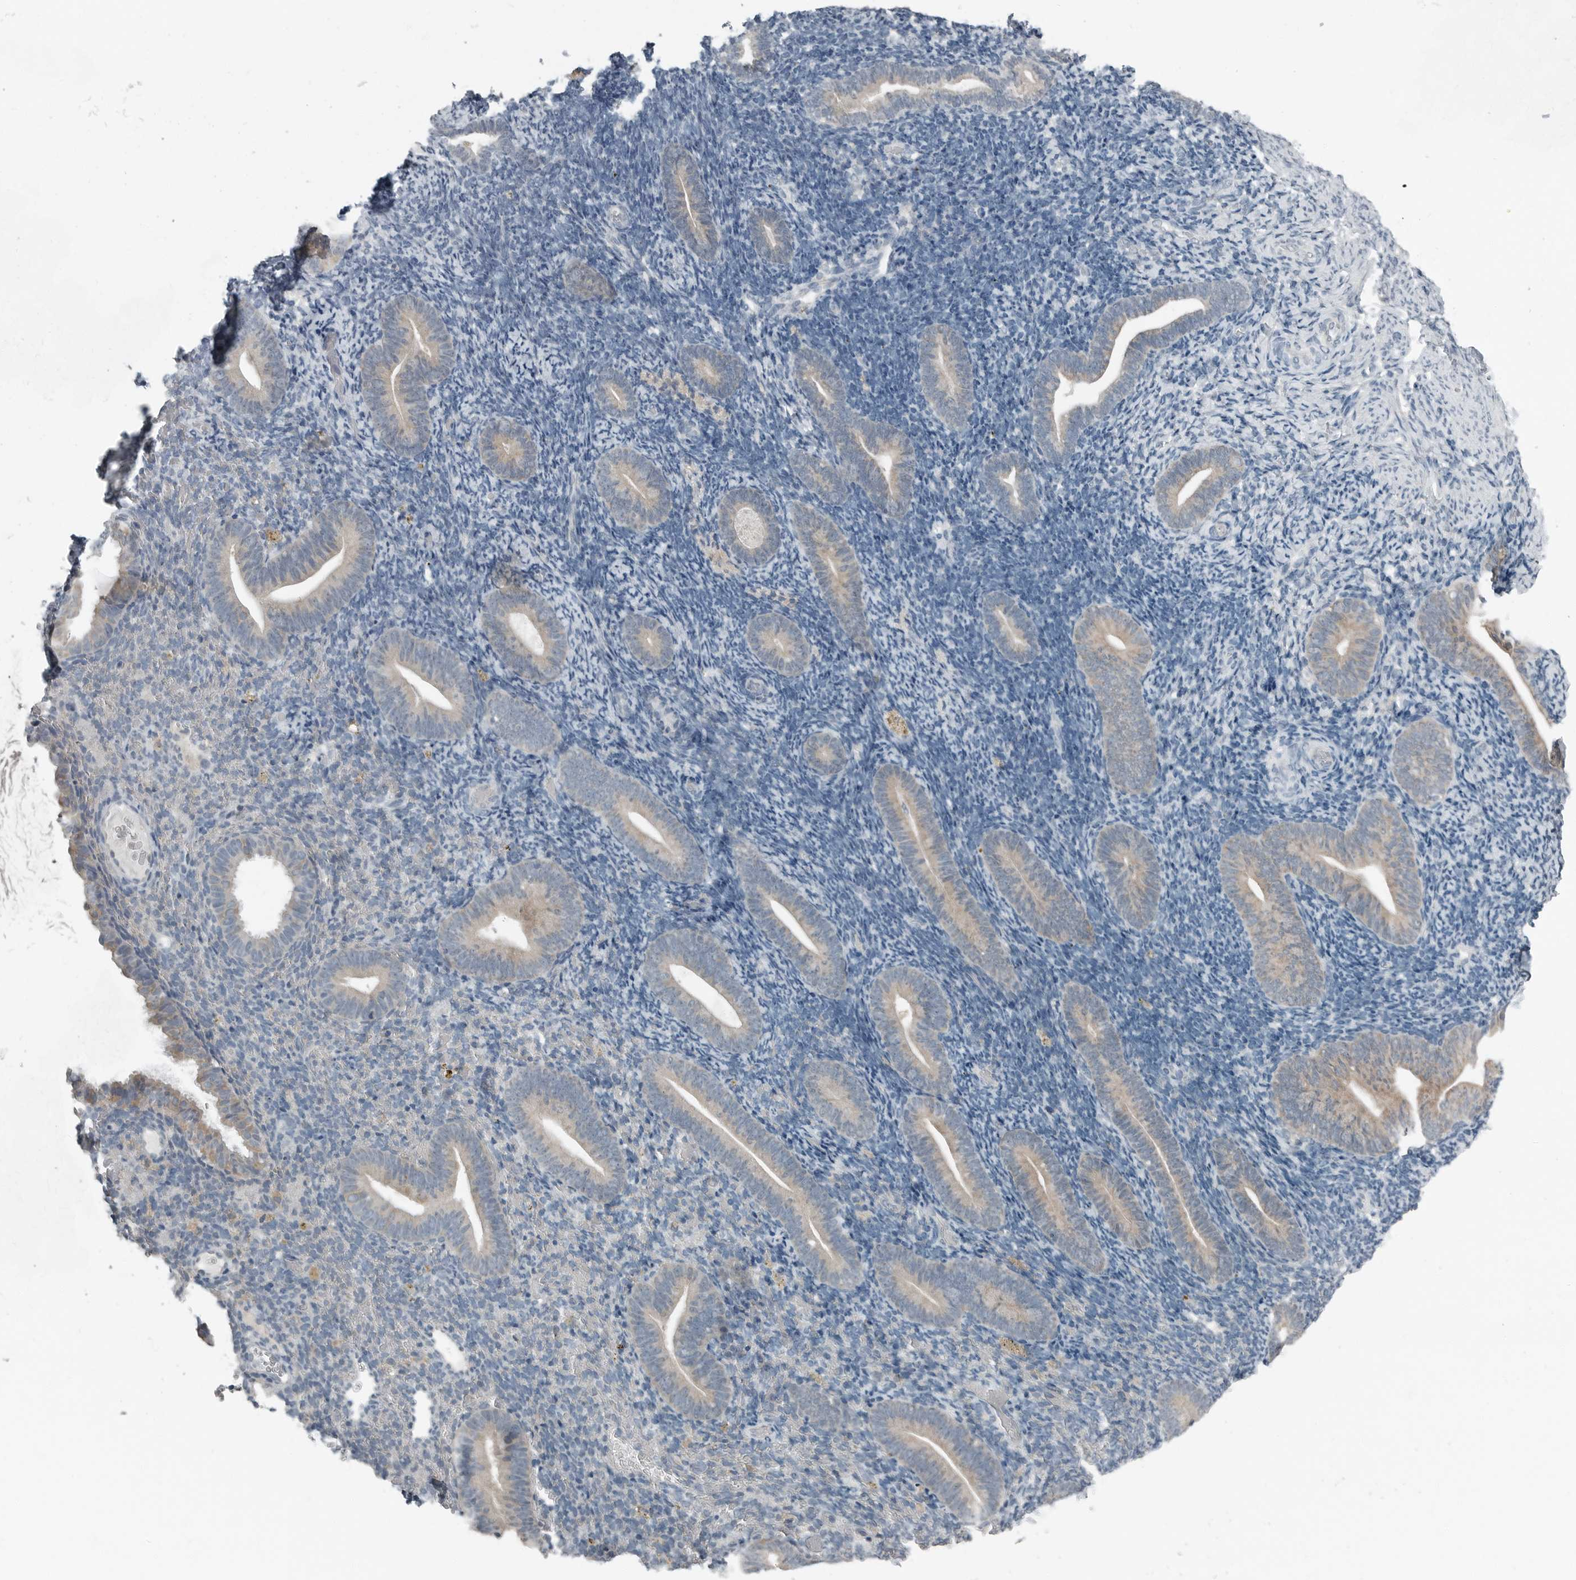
{"staining": {"intensity": "negative", "quantity": "none", "location": "none"}, "tissue": "endometrium", "cell_type": "Cells in endometrial stroma", "image_type": "normal", "snomed": [{"axis": "morphology", "description": "Normal tissue, NOS"}, {"axis": "topography", "description": "Endometrium"}], "caption": "Micrograph shows no significant protein staining in cells in endometrial stroma of benign endometrium.", "gene": "ENSG00000286112", "patient": {"sex": "female", "age": 51}}